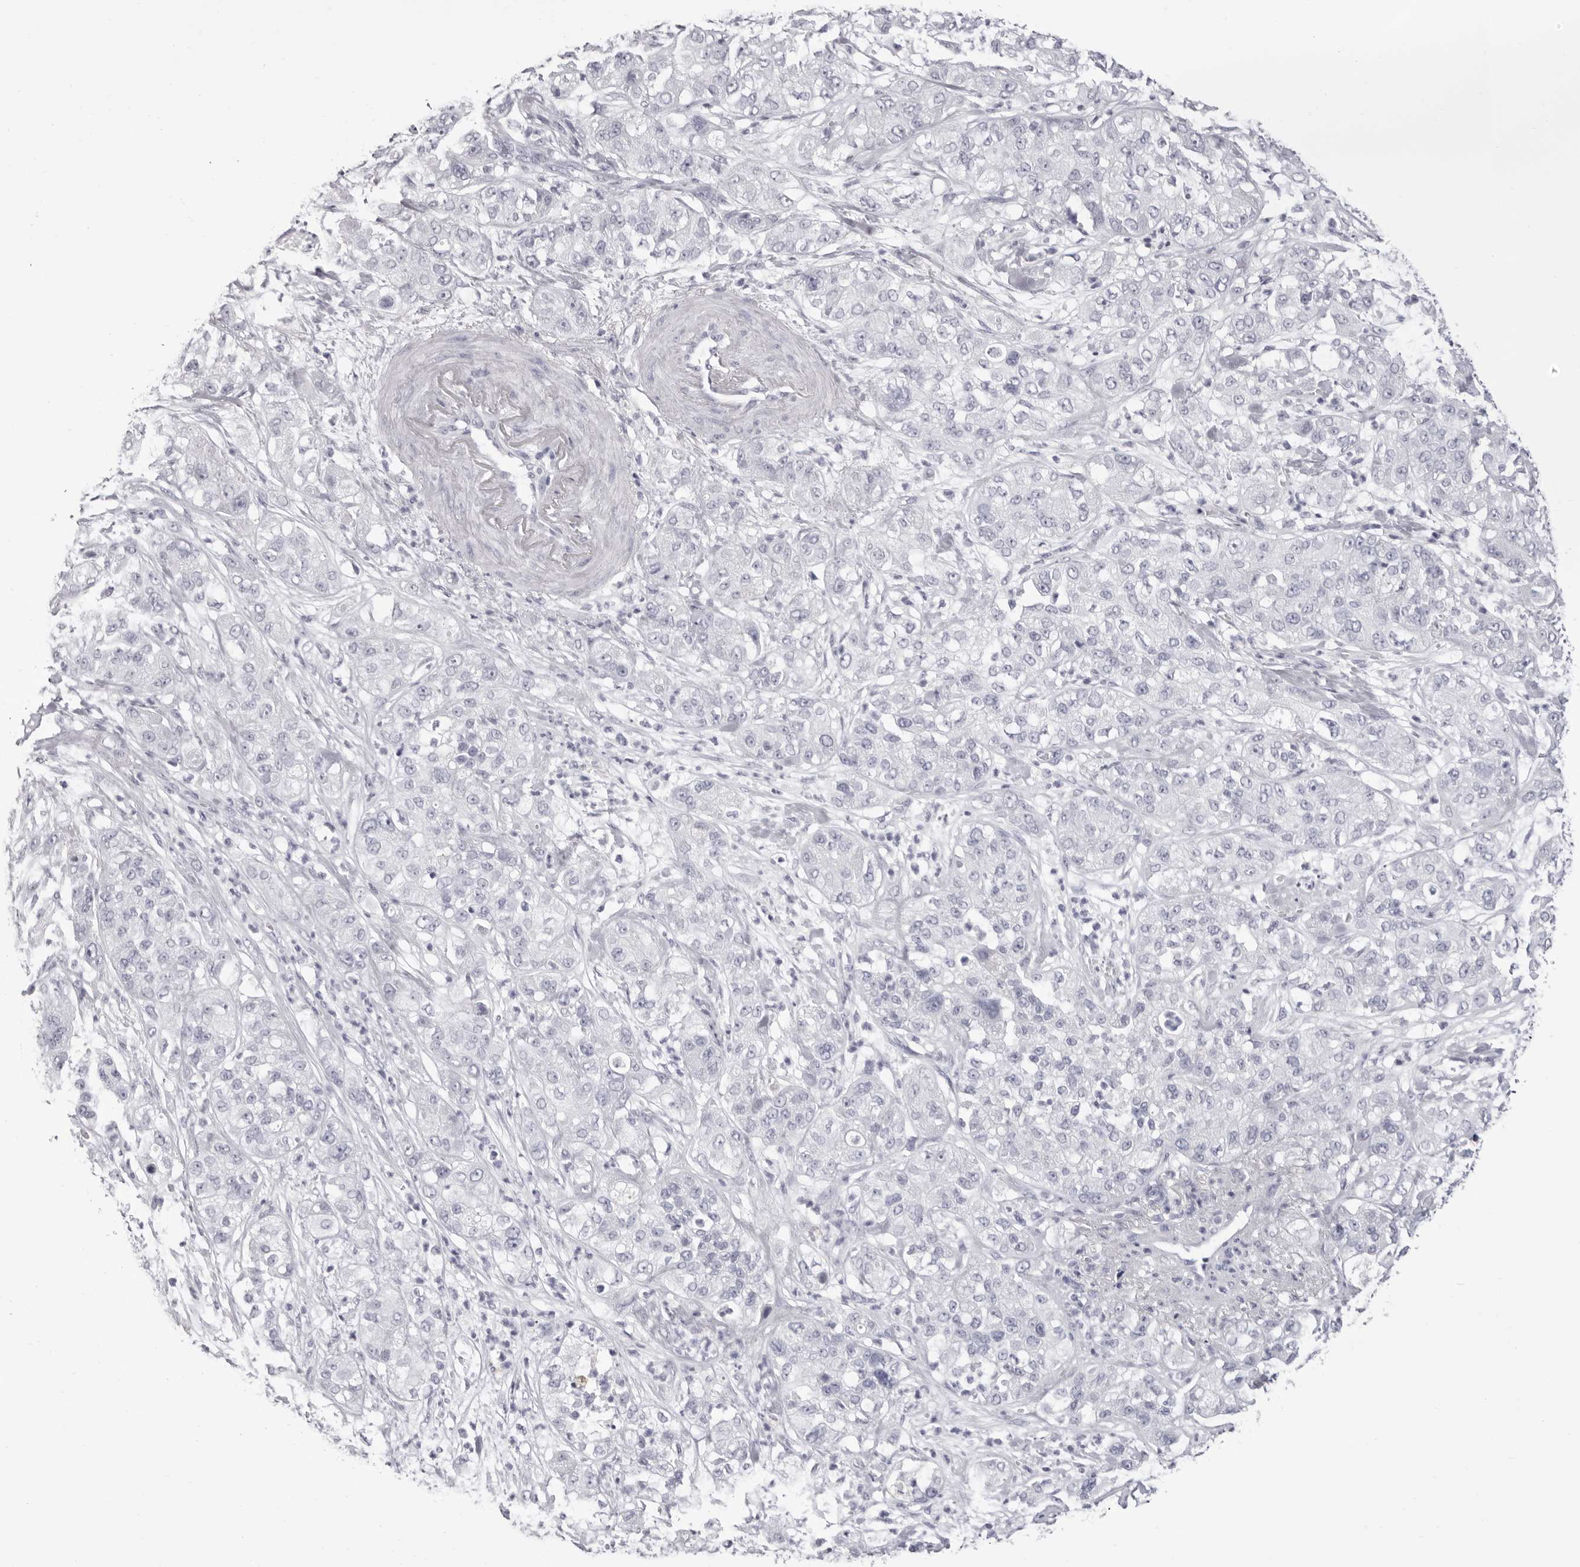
{"staining": {"intensity": "negative", "quantity": "none", "location": "none"}, "tissue": "pancreatic cancer", "cell_type": "Tumor cells", "image_type": "cancer", "snomed": [{"axis": "morphology", "description": "Adenocarcinoma, NOS"}, {"axis": "topography", "description": "Pancreas"}], "caption": "A high-resolution micrograph shows IHC staining of pancreatic cancer (adenocarcinoma), which demonstrates no significant staining in tumor cells.", "gene": "LPO", "patient": {"sex": "female", "age": 78}}